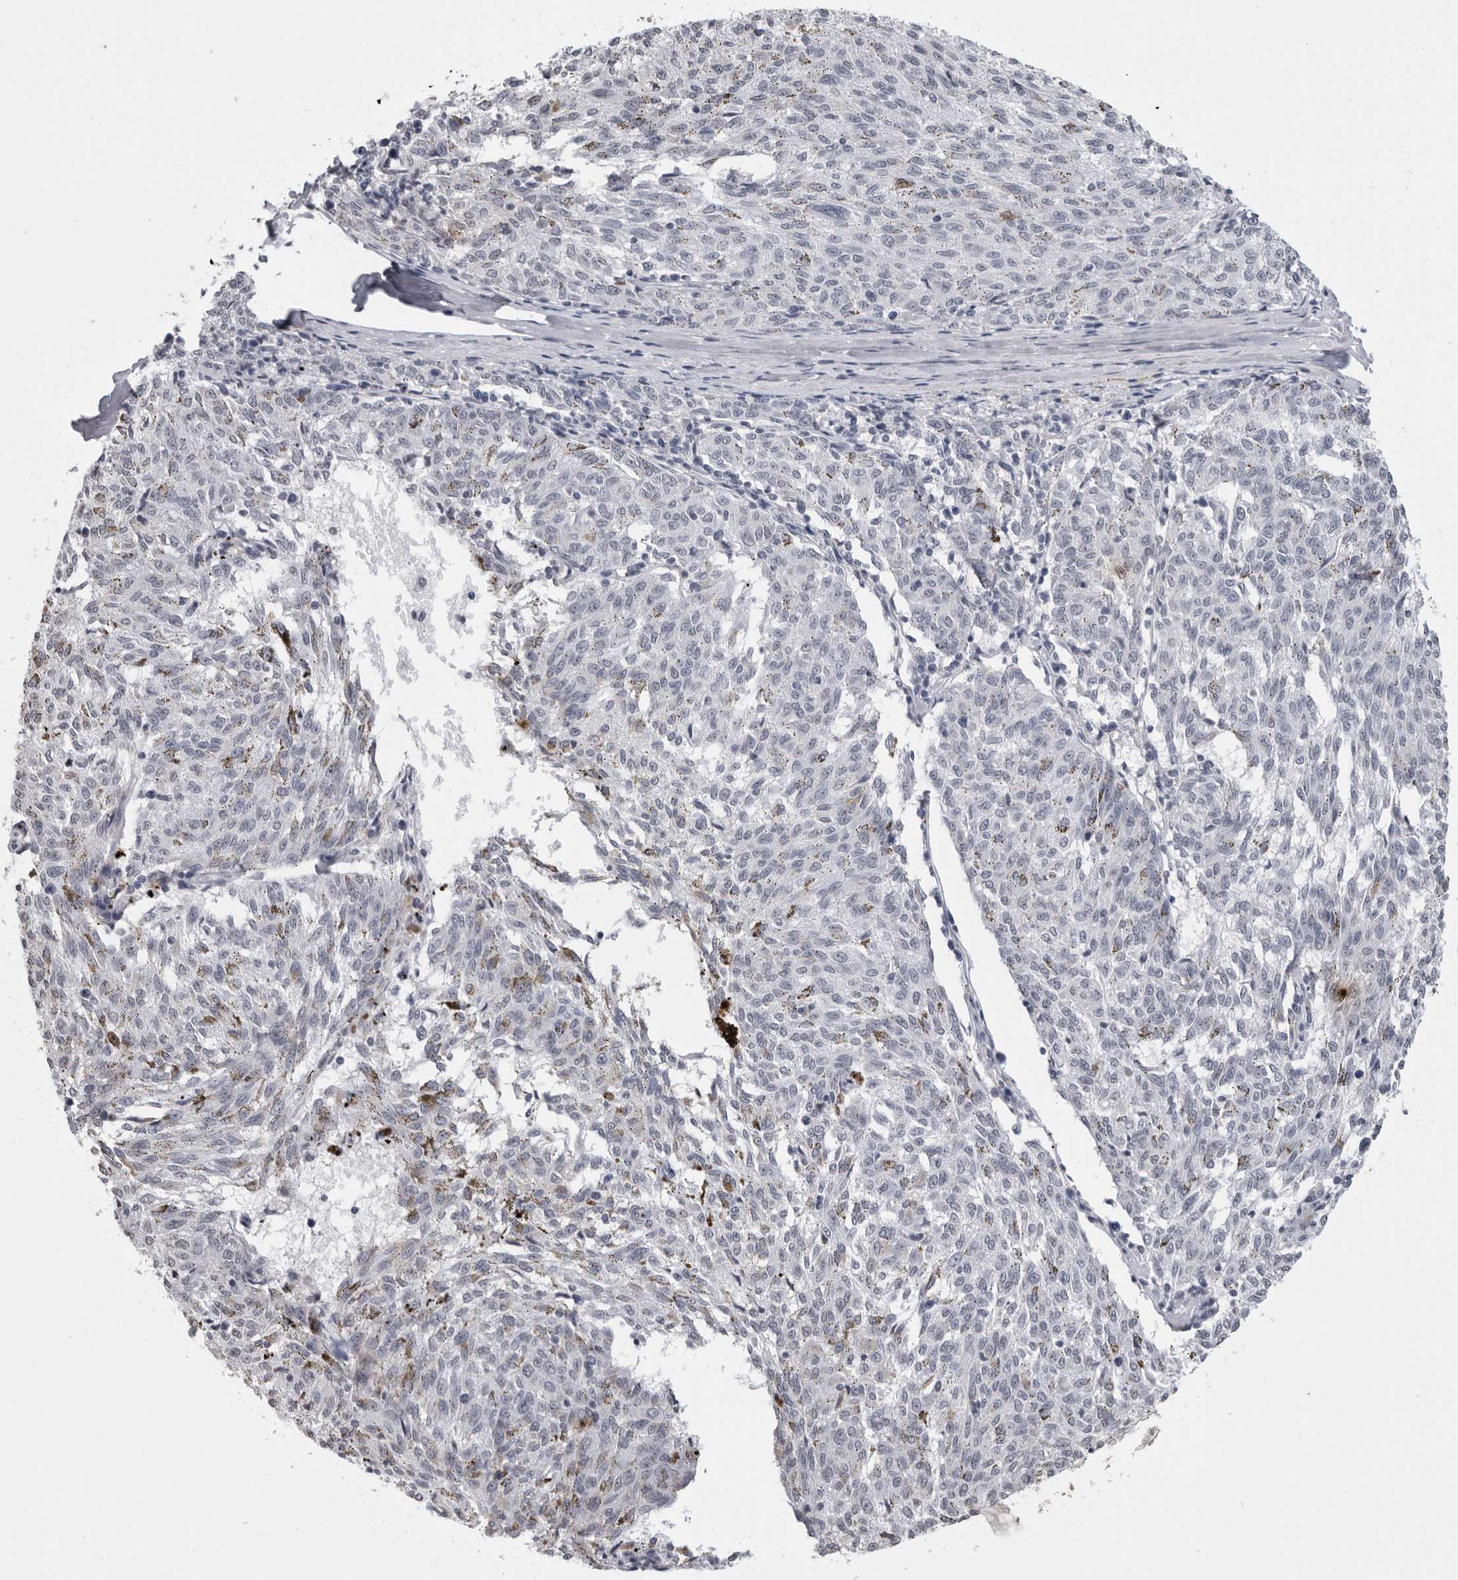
{"staining": {"intensity": "negative", "quantity": "none", "location": "none"}, "tissue": "melanoma", "cell_type": "Tumor cells", "image_type": "cancer", "snomed": [{"axis": "morphology", "description": "Malignant melanoma, NOS"}, {"axis": "topography", "description": "Skin"}], "caption": "High magnification brightfield microscopy of malignant melanoma stained with DAB (3,3'-diaminobenzidine) (brown) and counterstained with hematoxylin (blue): tumor cells show no significant expression.", "gene": "HEPACAM", "patient": {"sex": "female", "age": 72}}